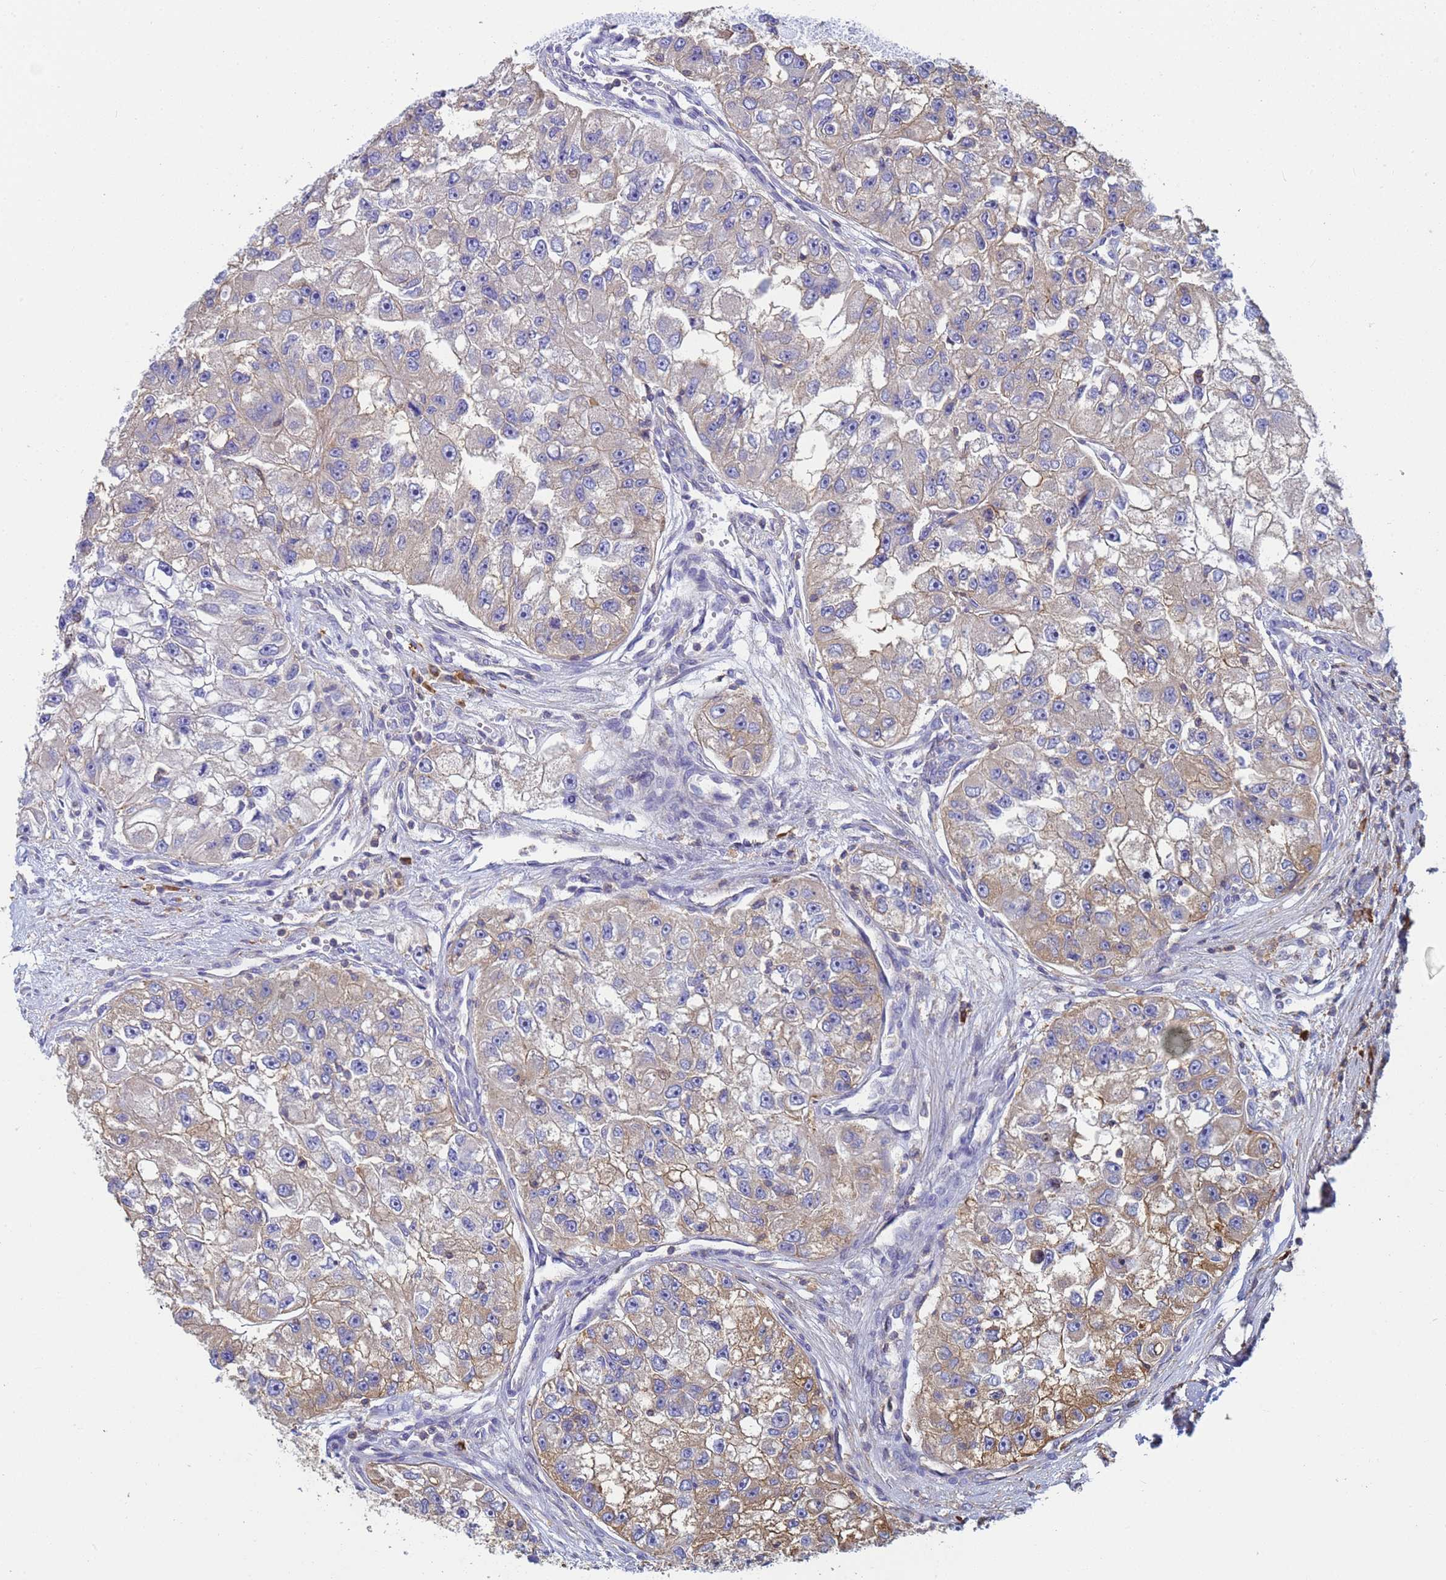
{"staining": {"intensity": "moderate", "quantity": "<25%", "location": "cytoplasmic/membranous"}, "tissue": "renal cancer", "cell_type": "Tumor cells", "image_type": "cancer", "snomed": [{"axis": "morphology", "description": "Adenocarcinoma, NOS"}, {"axis": "topography", "description": "Kidney"}], "caption": "Renal cancer stained for a protein (brown) shows moderate cytoplasmic/membranous positive expression in about <25% of tumor cells.", "gene": "ZNG1B", "patient": {"sex": "male", "age": 63}}